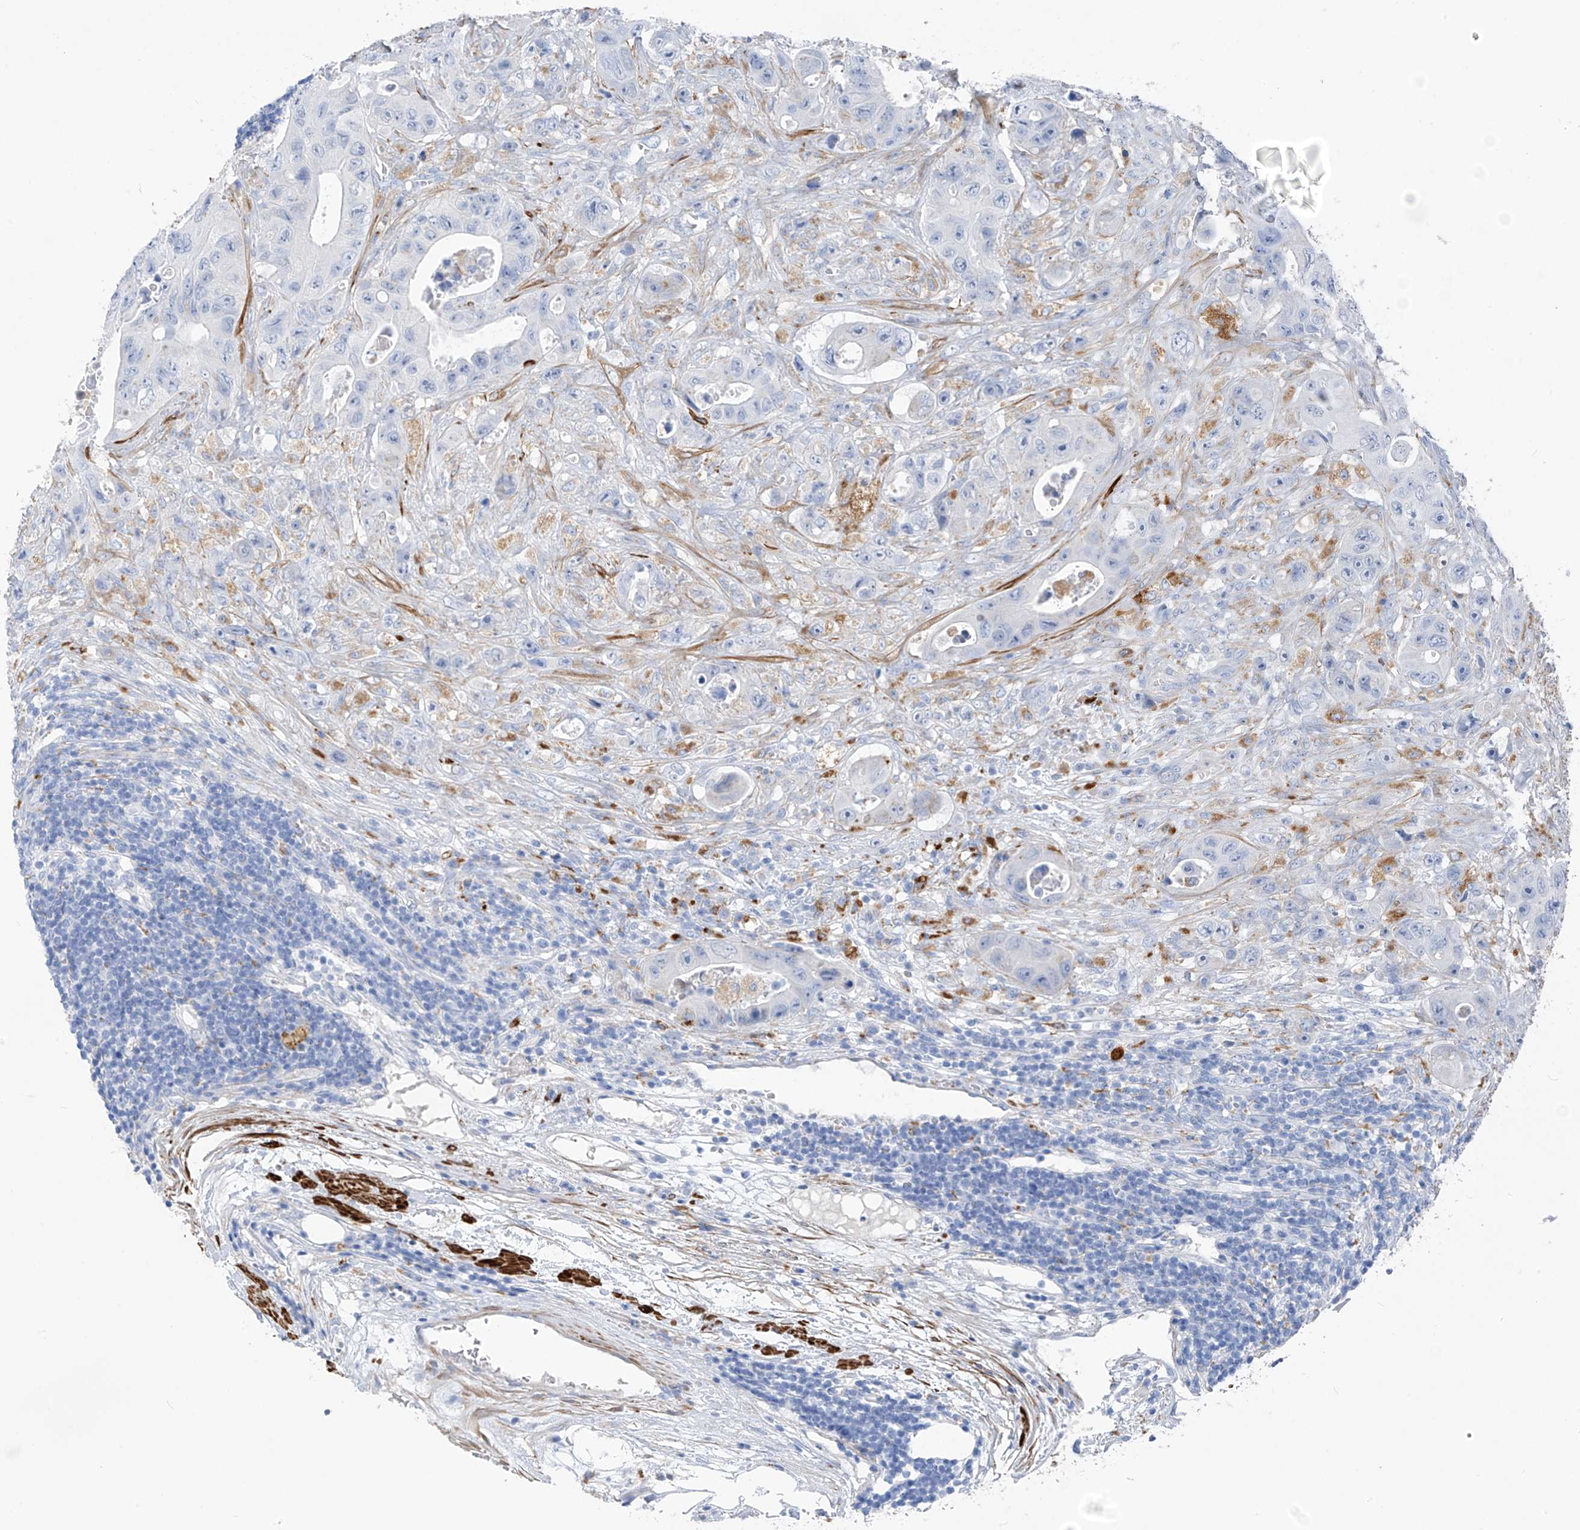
{"staining": {"intensity": "negative", "quantity": "none", "location": "none"}, "tissue": "colorectal cancer", "cell_type": "Tumor cells", "image_type": "cancer", "snomed": [{"axis": "morphology", "description": "Adenocarcinoma, NOS"}, {"axis": "topography", "description": "Colon"}], "caption": "Human colorectal cancer stained for a protein using immunohistochemistry shows no positivity in tumor cells.", "gene": "GLMP", "patient": {"sex": "female", "age": 46}}